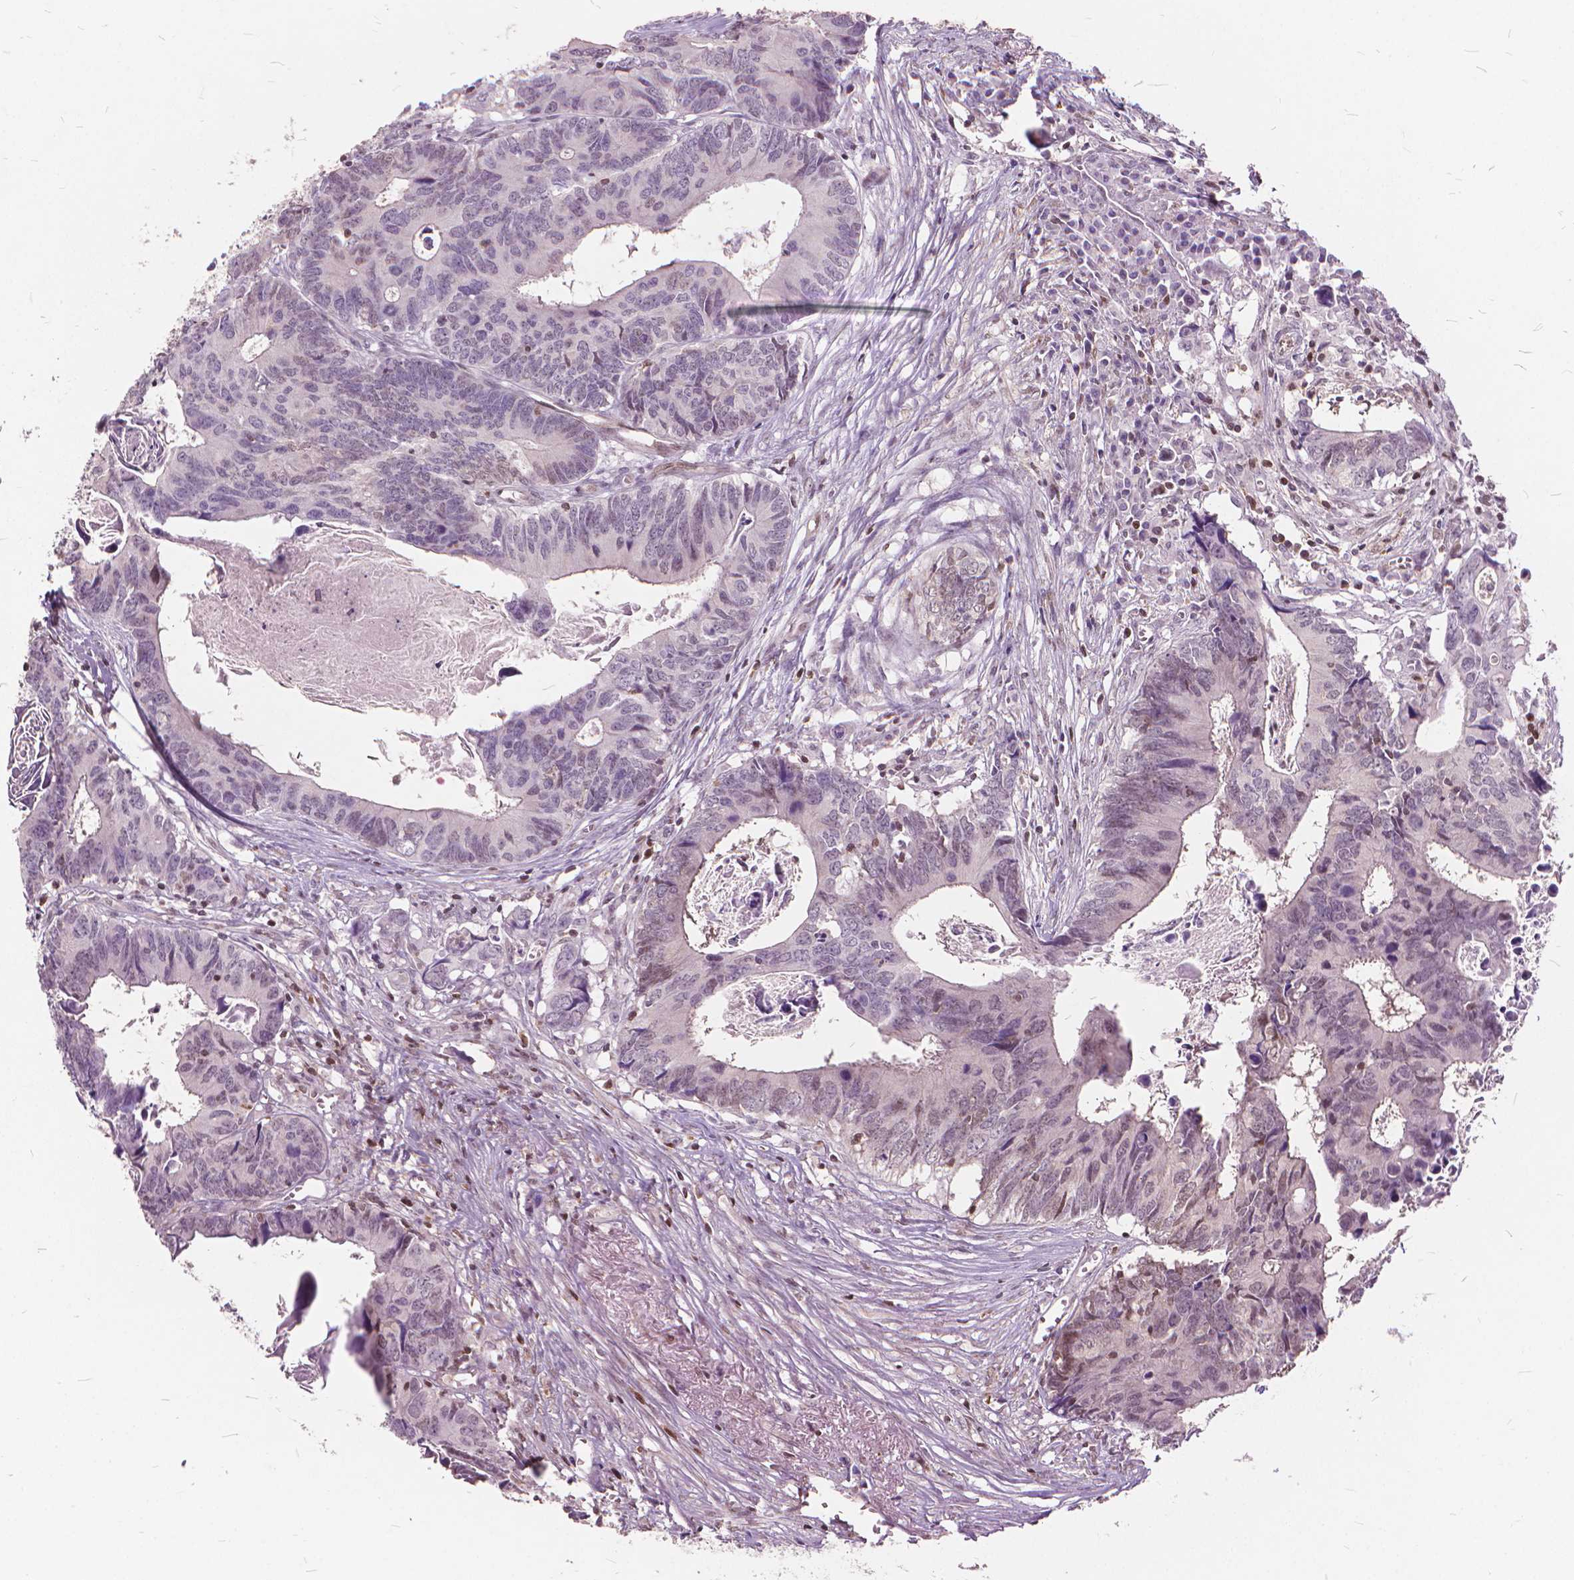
{"staining": {"intensity": "weak", "quantity": "<25%", "location": "nuclear"}, "tissue": "colorectal cancer", "cell_type": "Tumor cells", "image_type": "cancer", "snomed": [{"axis": "morphology", "description": "Adenocarcinoma, NOS"}, {"axis": "topography", "description": "Colon"}], "caption": "Tumor cells are negative for protein expression in human colorectal cancer (adenocarcinoma).", "gene": "STAT5B", "patient": {"sex": "female", "age": 82}}